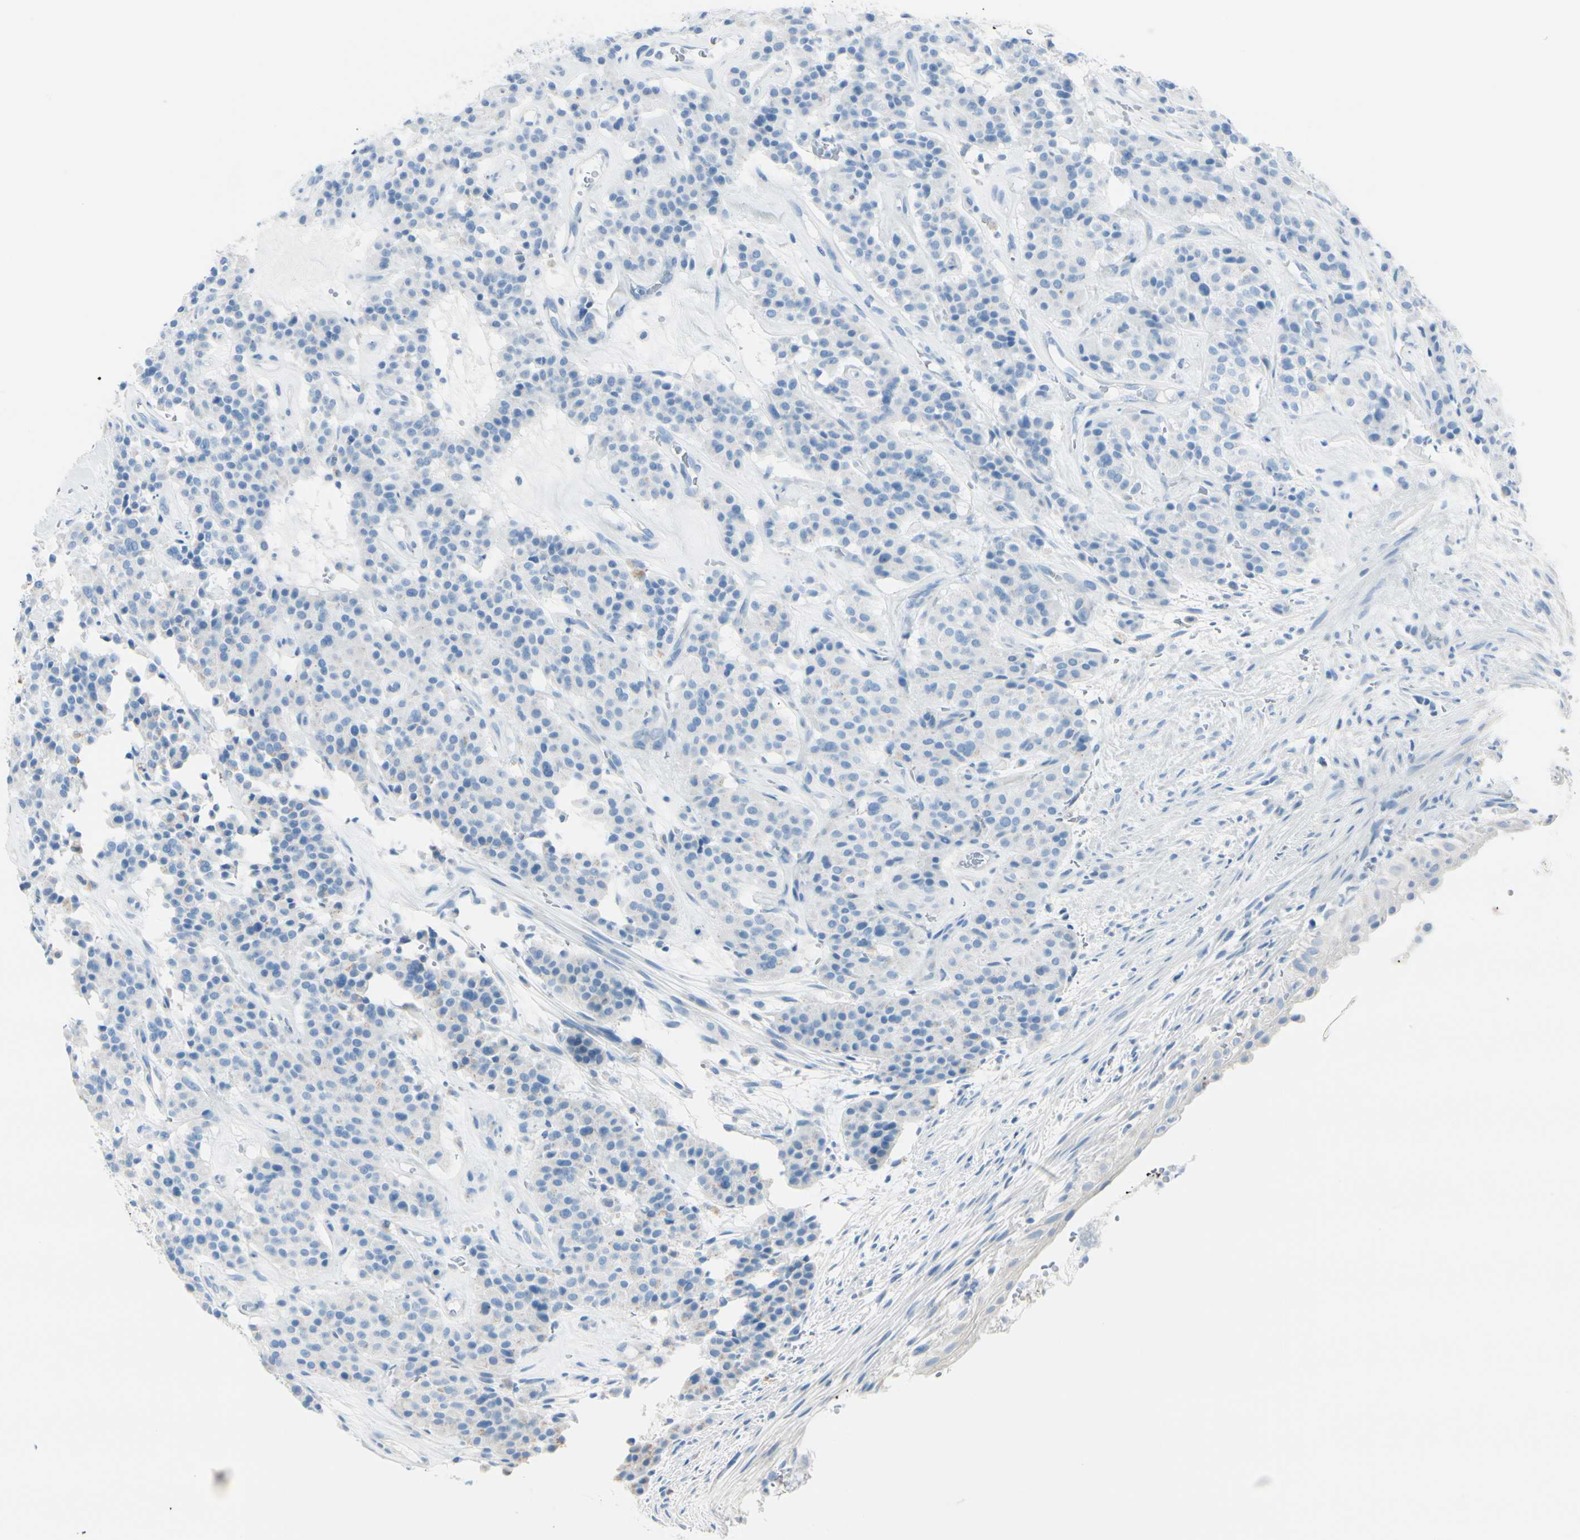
{"staining": {"intensity": "weak", "quantity": "<25%", "location": "cytoplasmic/membranous"}, "tissue": "carcinoid", "cell_type": "Tumor cells", "image_type": "cancer", "snomed": [{"axis": "morphology", "description": "Carcinoid, malignant, NOS"}, {"axis": "topography", "description": "Lung"}], "caption": "Image shows no protein staining in tumor cells of carcinoid tissue.", "gene": "EPHA3", "patient": {"sex": "male", "age": 30}}